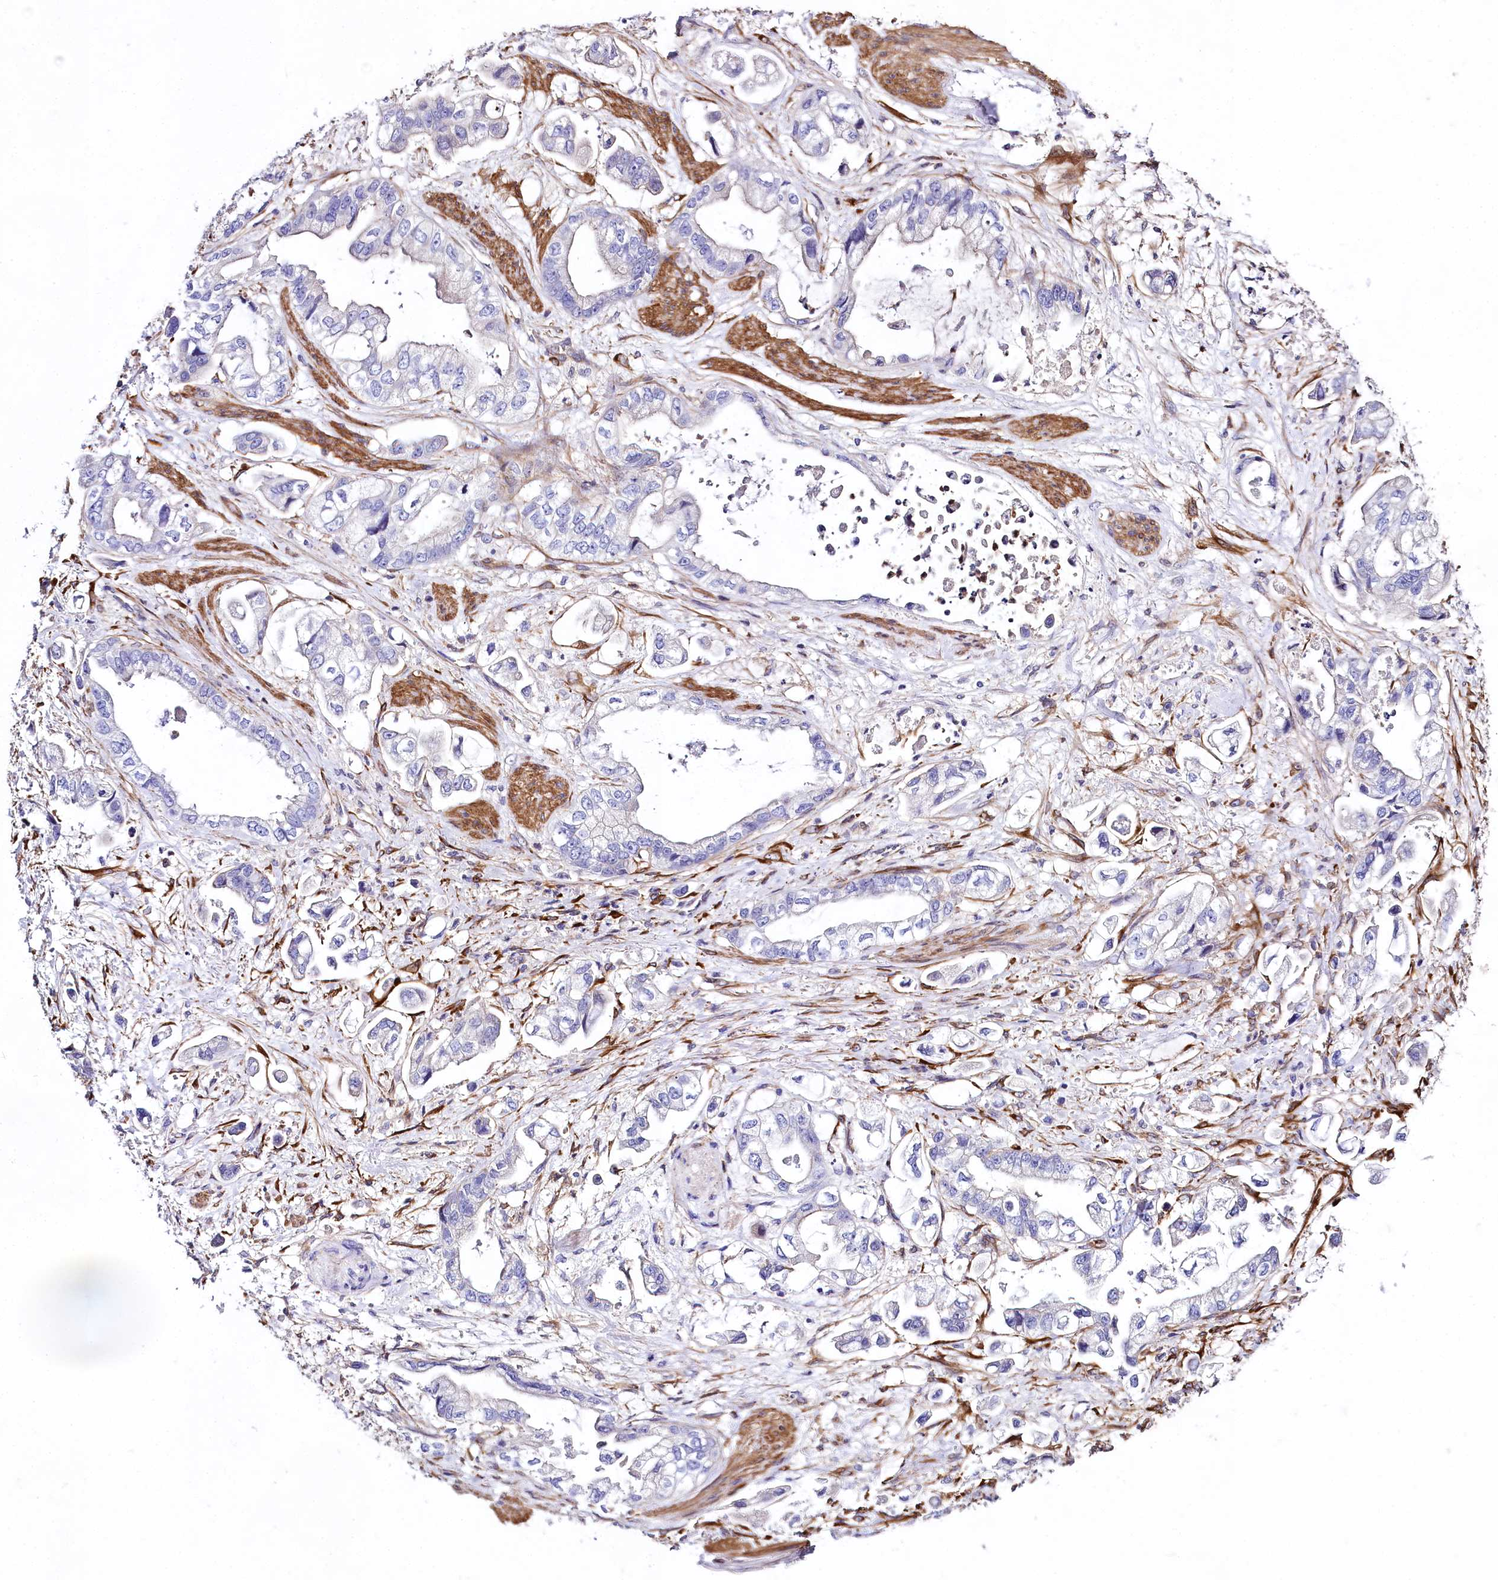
{"staining": {"intensity": "negative", "quantity": "none", "location": "none"}, "tissue": "stomach cancer", "cell_type": "Tumor cells", "image_type": "cancer", "snomed": [{"axis": "morphology", "description": "Adenocarcinoma, NOS"}, {"axis": "topography", "description": "Stomach"}], "caption": "Tumor cells show no significant protein staining in stomach cancer. The staining was performed using DAB (3,3'-diaminobenzidine) to visualize the protein expression in brown, while the nuclei were stained in blue with hematoxylin (Magnification: 20x).", "gene": "FCHSD2", "patient": {"sex": "male", "age": 62}}